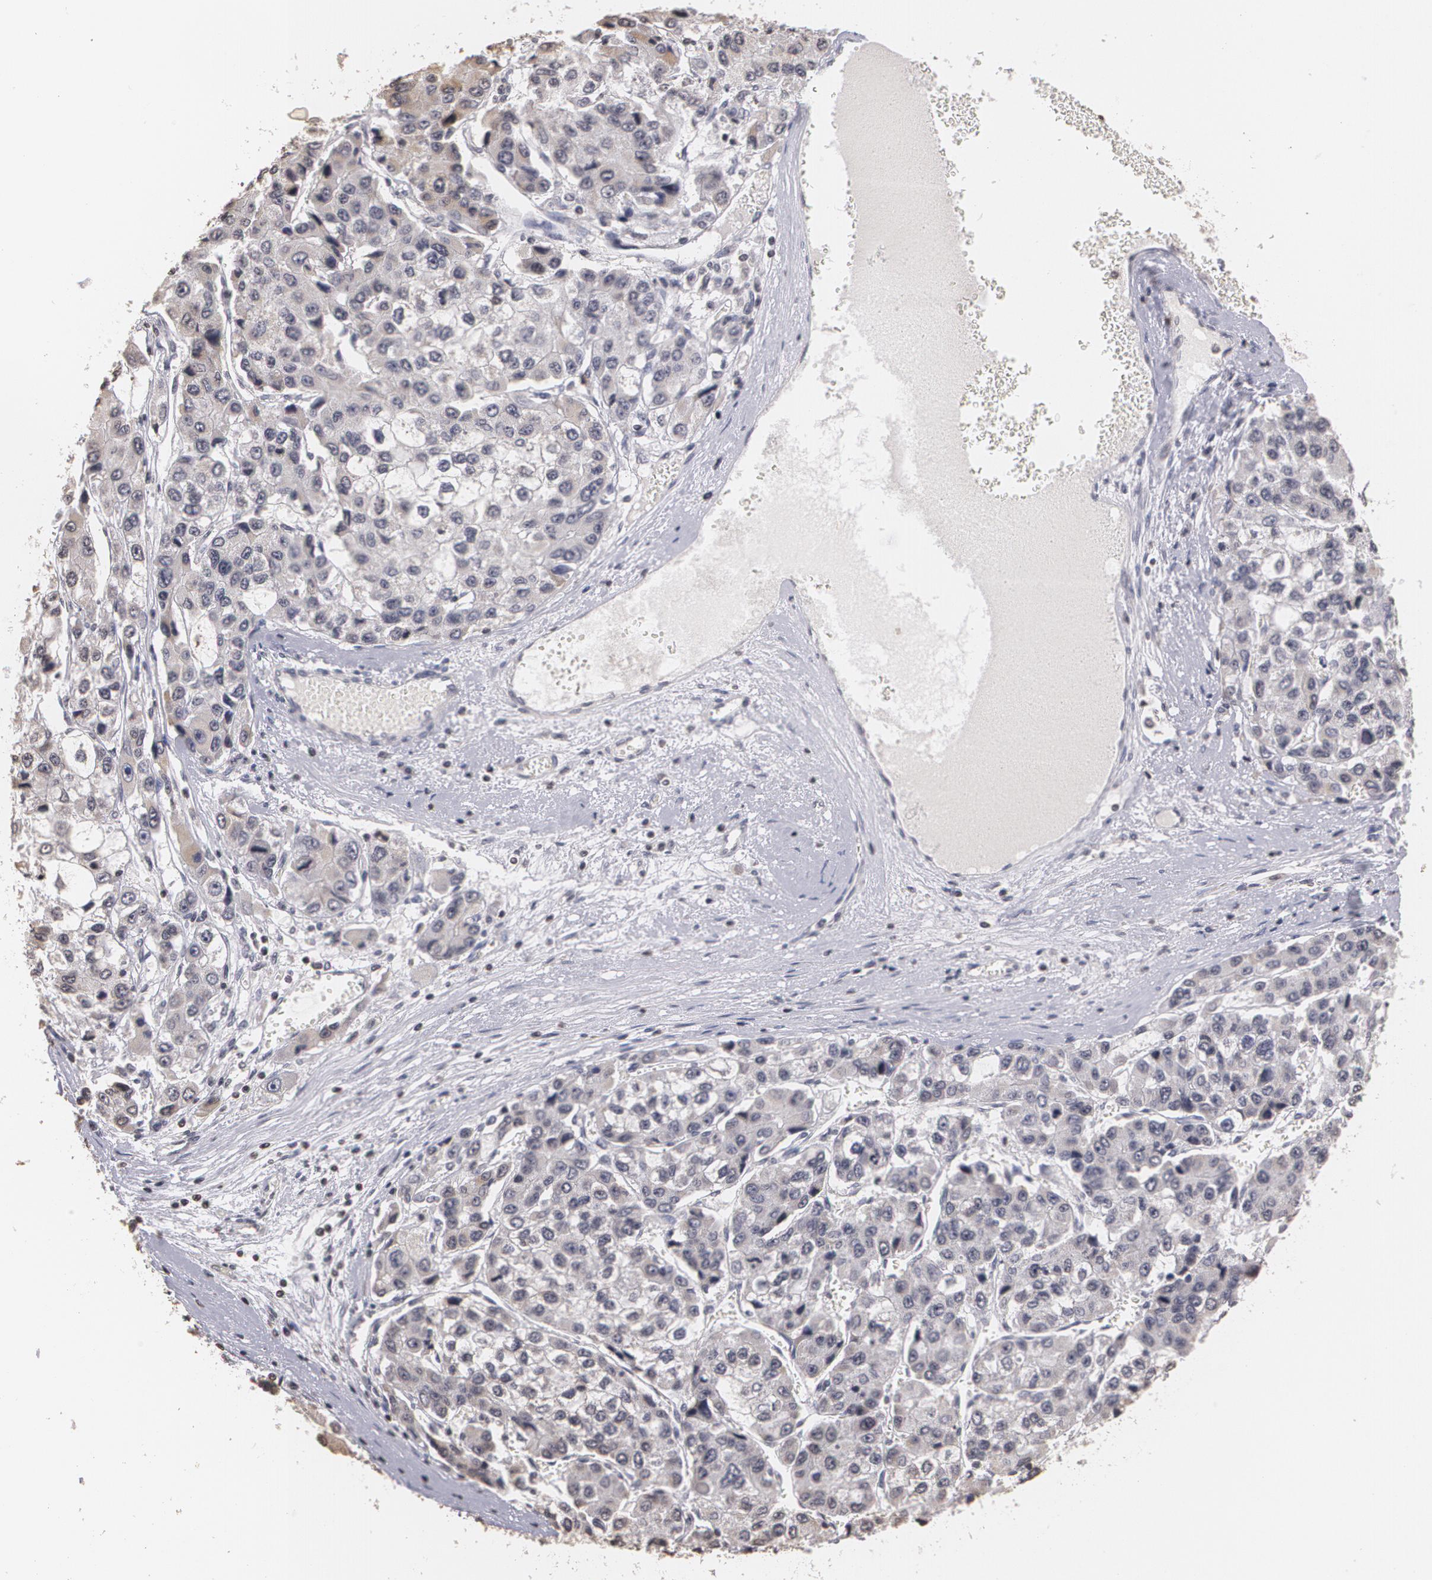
{"staining": {"intensity": "negative", "quantity": "none", "location": "none"}, "tissue": "liver cancer", "cell_type": "Tumor cells", "image_type": "cancer", "snomed": [{"axis": "morphology", "description": "Carcinoma, Hepatocellular, NOS"}, {"axis": "topography", "description": "Liver"}], "caption": "Tumor cells are negative for protein expression in human liver cancer (hepatocellular carcinoma).", "gene": "THRB", "patient": {"sex": "female", "age": 66}}